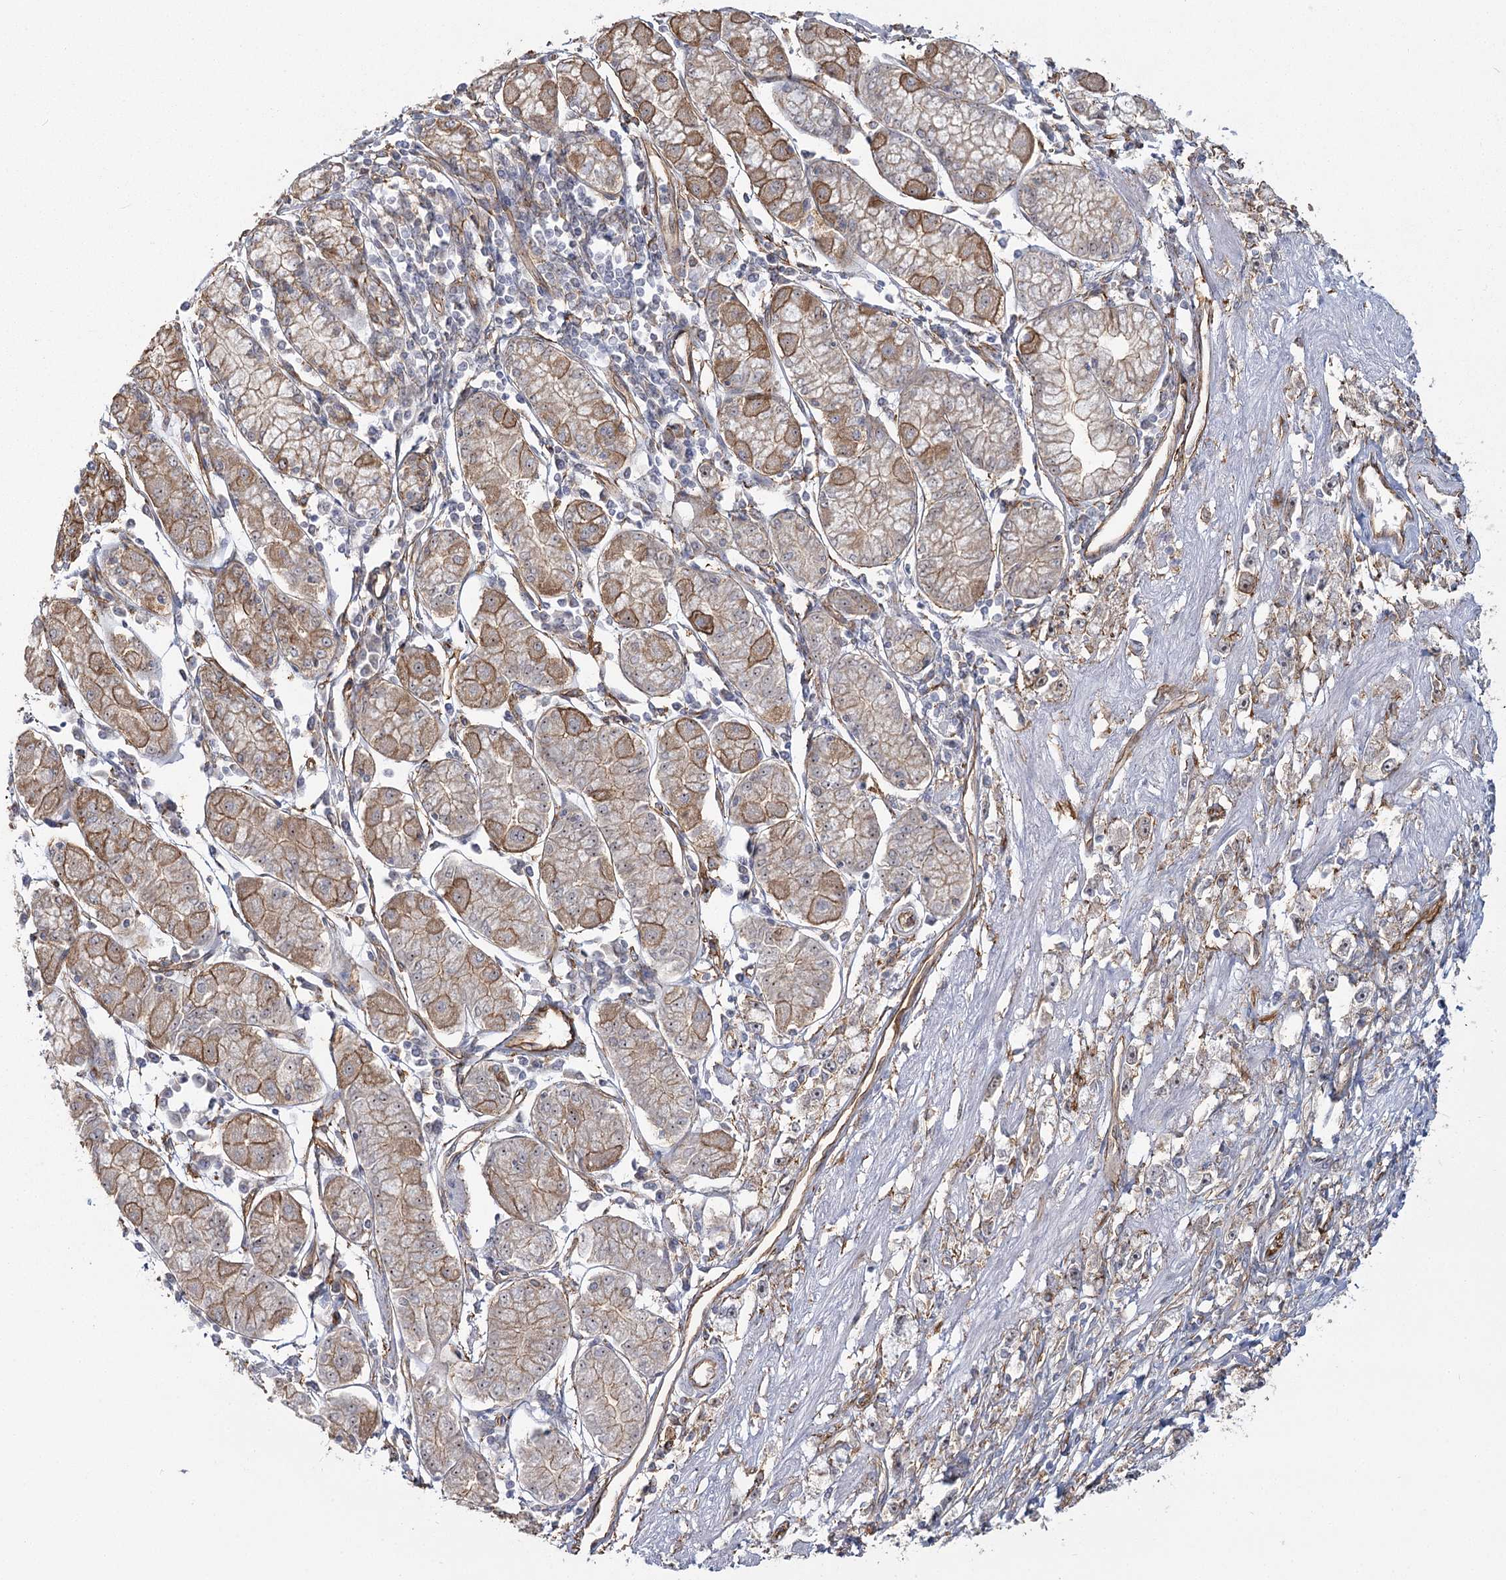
{"staining": {"intensity": "weak", "quantity": "<25%", "location": "cytoplasmic/membranous"}, "tissue": "stomach cancer", "cell_type": "Tumor cells", "image_type": "cancer", "snomed": [{"axis": "morphology", "description": "Adenocarcinoma, NOS"}, {"axis": "topography", "description": "Stomach"}], "caption": "Human adenocarcinoma (stomach) stained for a protein using immunohistochemistry (IHC) shows no staining in tumor cells.", "gene": "RPP14", "patient": {"sex": "female", "age": 59}}